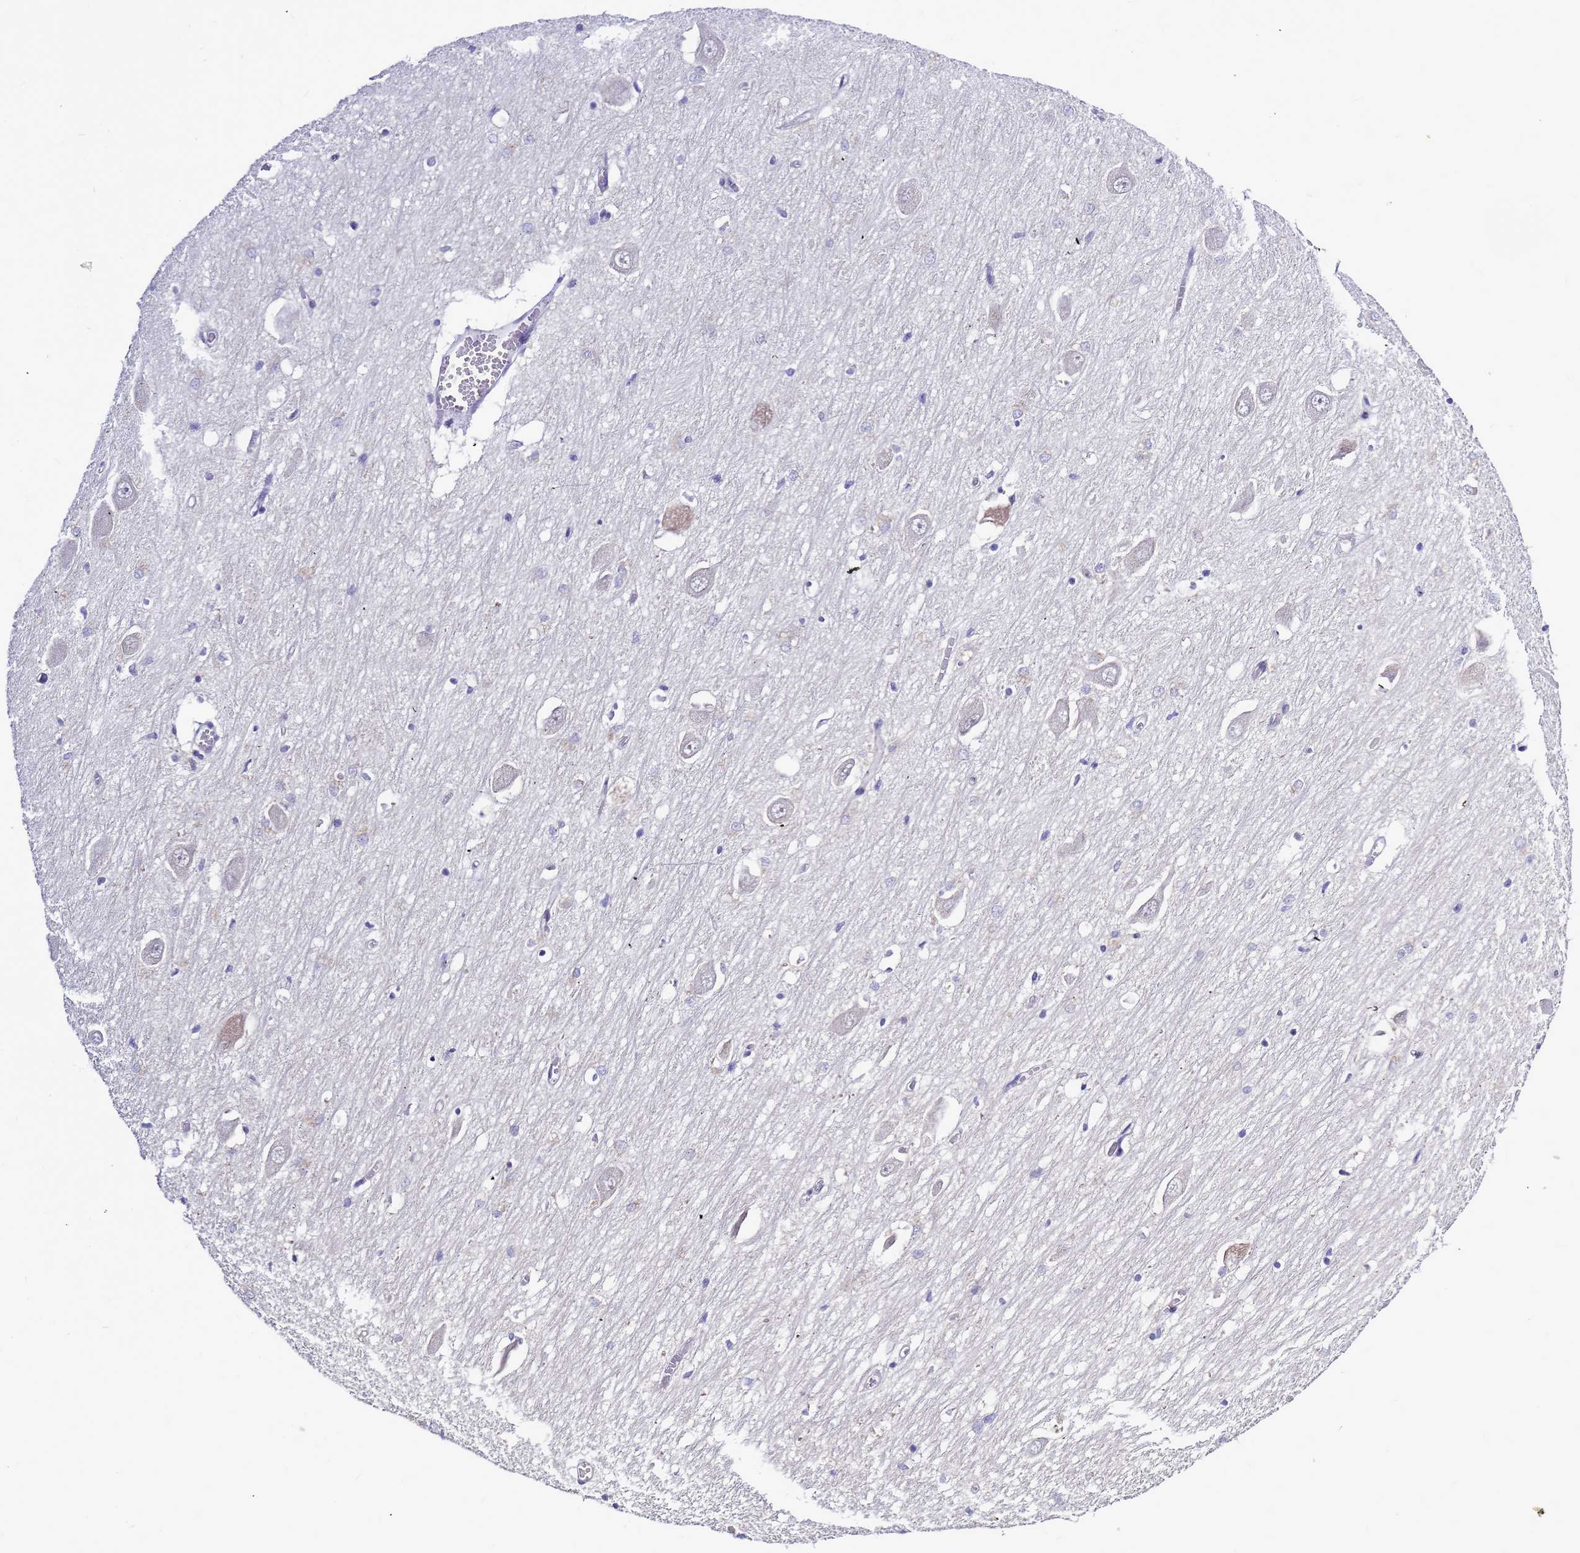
{"staining": {"intensity": "negative", "quantity": "none", "location": "none"}, "tissue": "hippocampus", "cell_type": "Glial cells", "image_type": "normal", "snomed": [{"axis": "morphology", "description": "Normal tissue, NOS"}, {"axis": "topography", "description": "Hippocampus"}], "caption": "High magnification brightfield microscopy of normal hippocampus stained with DAB (3,3'-diaminobenzidine) (brown) and counterstained with hematoxylin (blue): glial cells show no significant expression.", "gene": "CXorf65", "patient": {"sex": "male", "age": 70}}